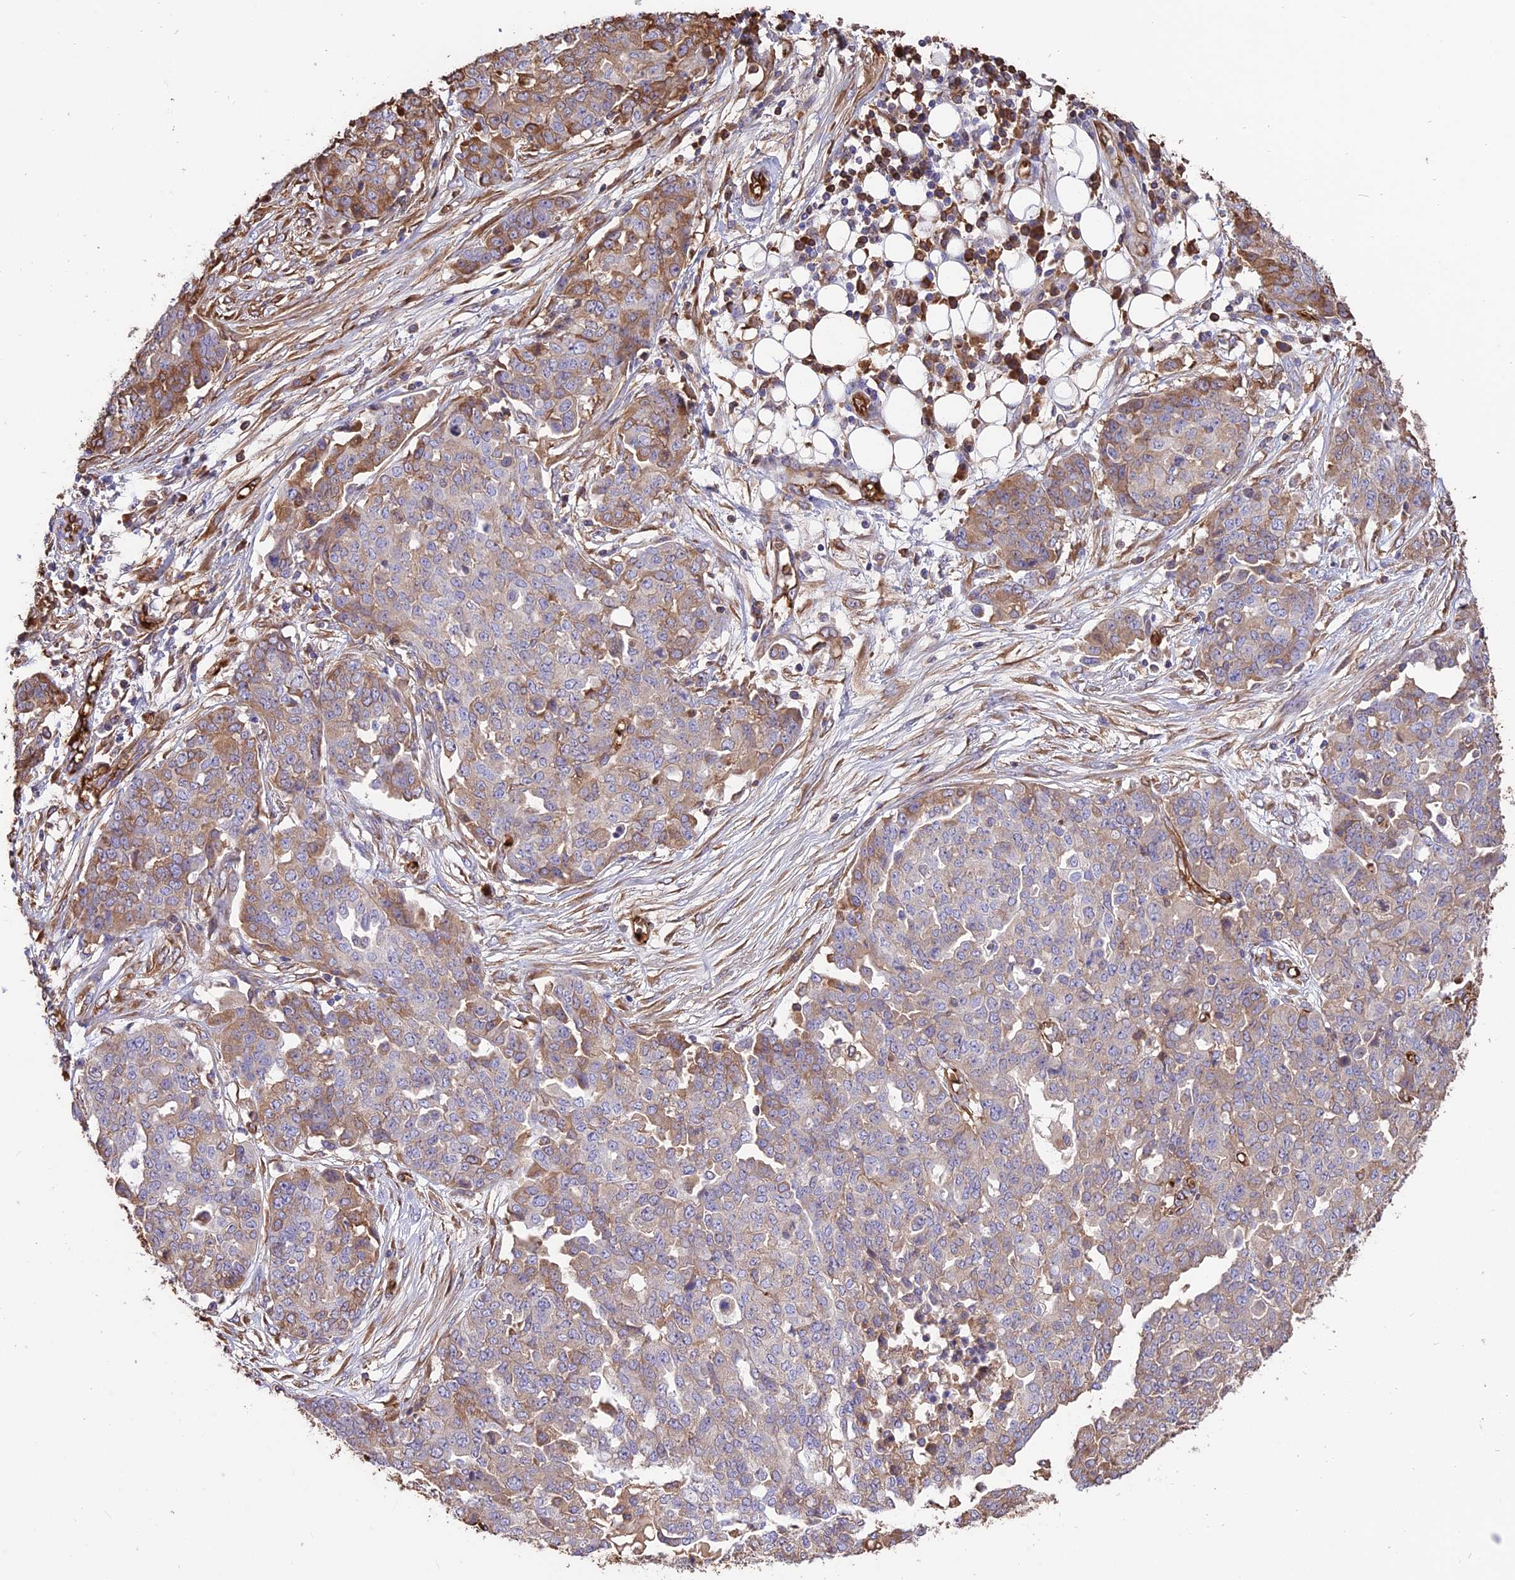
{"staining": {"intensity": "moderate", "quantity": "25%-75%", "location": "cytoplasmic/membranous"}, "tissue": "ovarian cancer", "cell_type": "Tumor cells", "image_type": "cancer", "snomed": [{"axis": "morphology", "description": "Cystadenocarcinoma, serous, NOS"}, {"axis": "topography", "description": "Soft tissue"}, {"axis": "topography", "description": "Ovary"}], "caption": "Protein analysis of ovarian serous cystadenocarcinoma tissue shows moderate cytoplasmic/membranous expression in about 25%-75% of tumor cells. The staining was performed using DAB (3,3'-diaminobenzidine), with brown indicating positive protein expression. Nuclei are stained blue with hematoxylin.", "gene": "TTC4", "patient": {"sex": "female", "age": 57}}